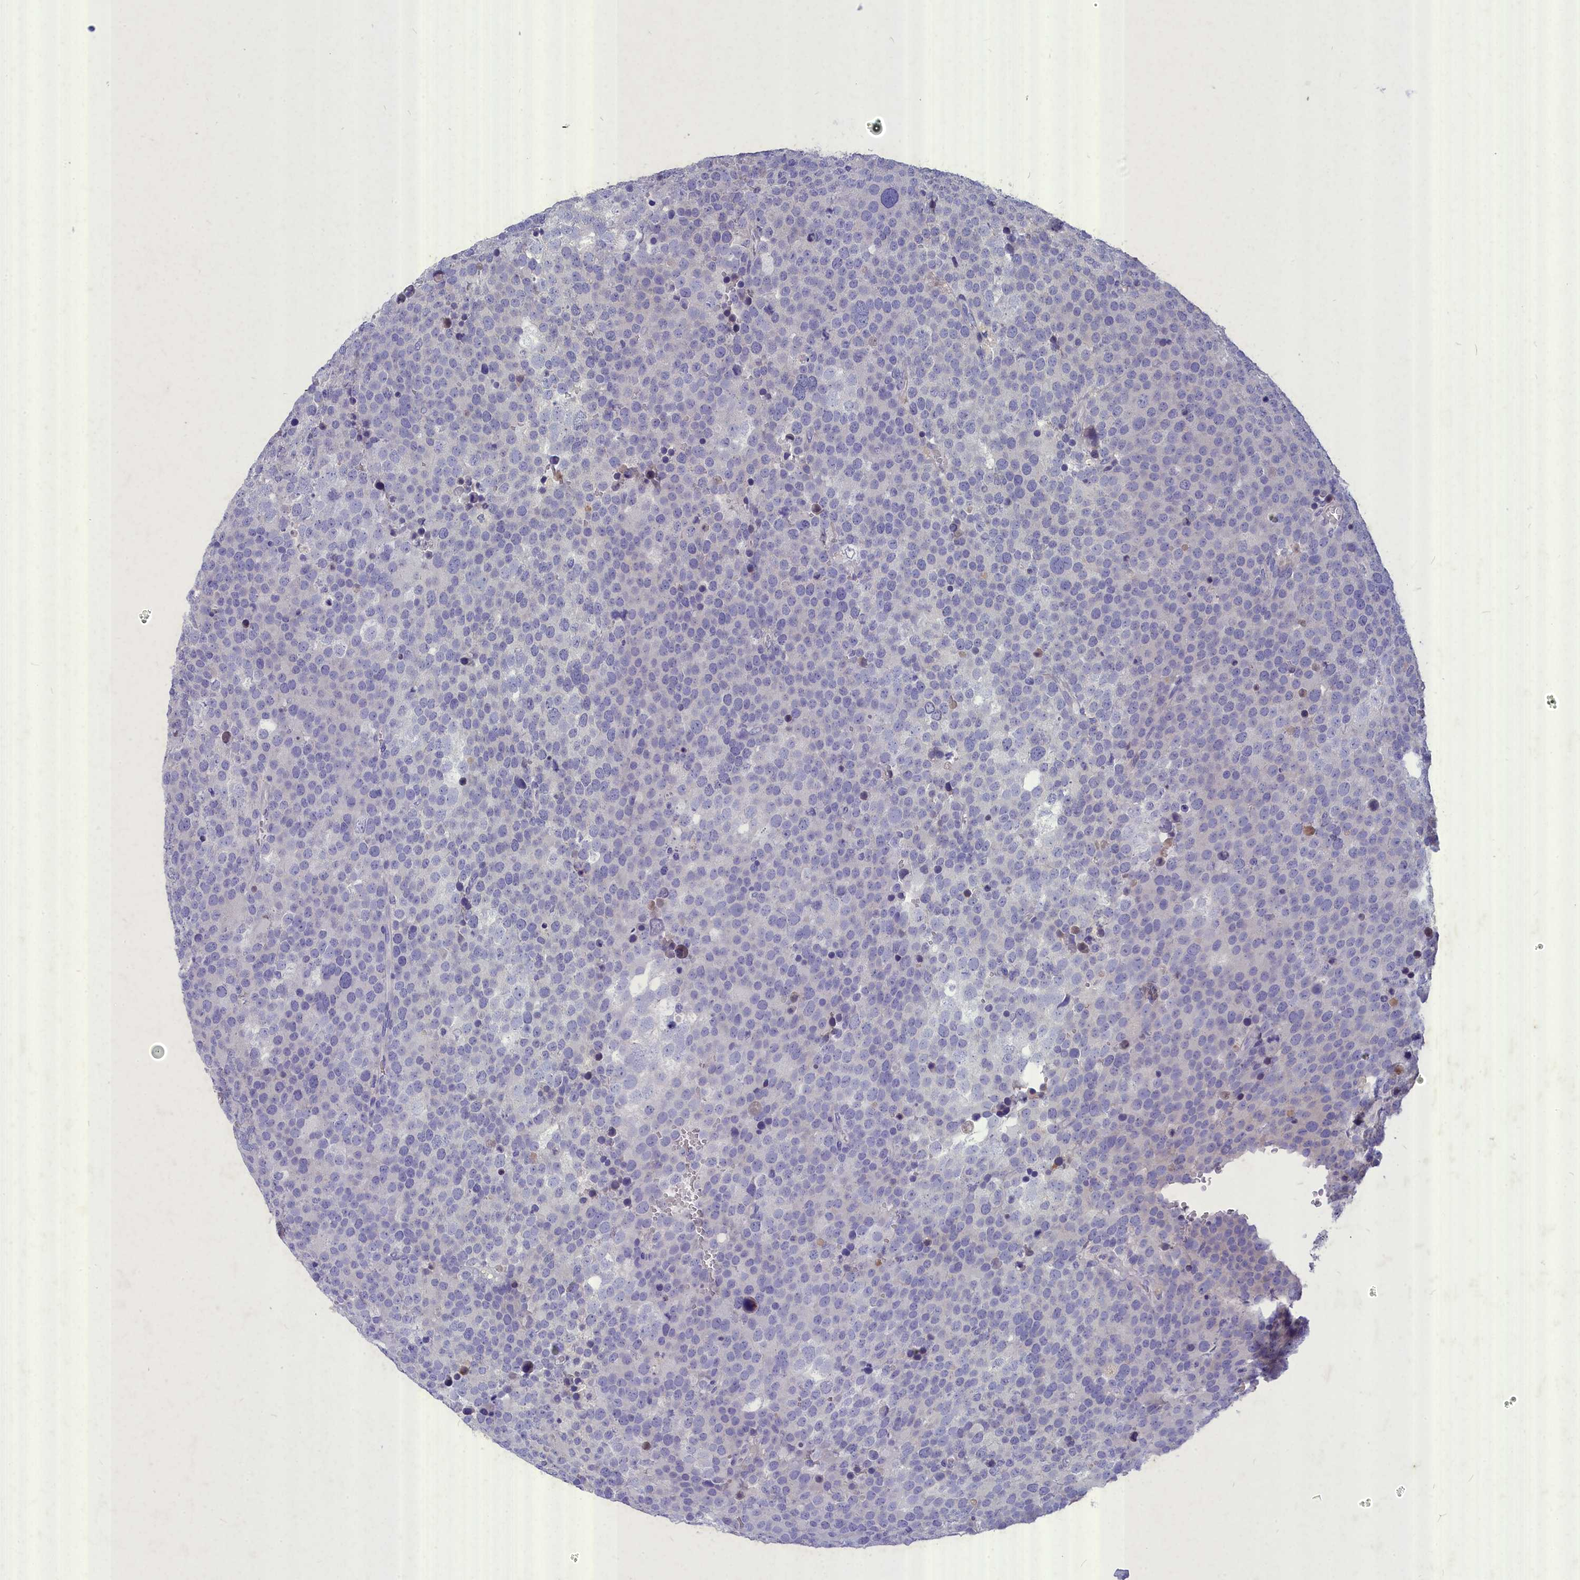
{"staining": {"intensity": "negative", "quantity": "none", "location": "none"}, "tissue": "testis cancer", "cell_type": "Tumor cells", "image_type": "cancer", "snomed": [{"axis": "morphology", "description": "Seminoma, NOS"}, {"axis": "topography", "description": "Testis"}], "caption": "Tumor cells show no significant protein positivity in testis cancer (seminoma).", "gene": "DEFB119", "patient": {"sex": "male", "age": 71}}